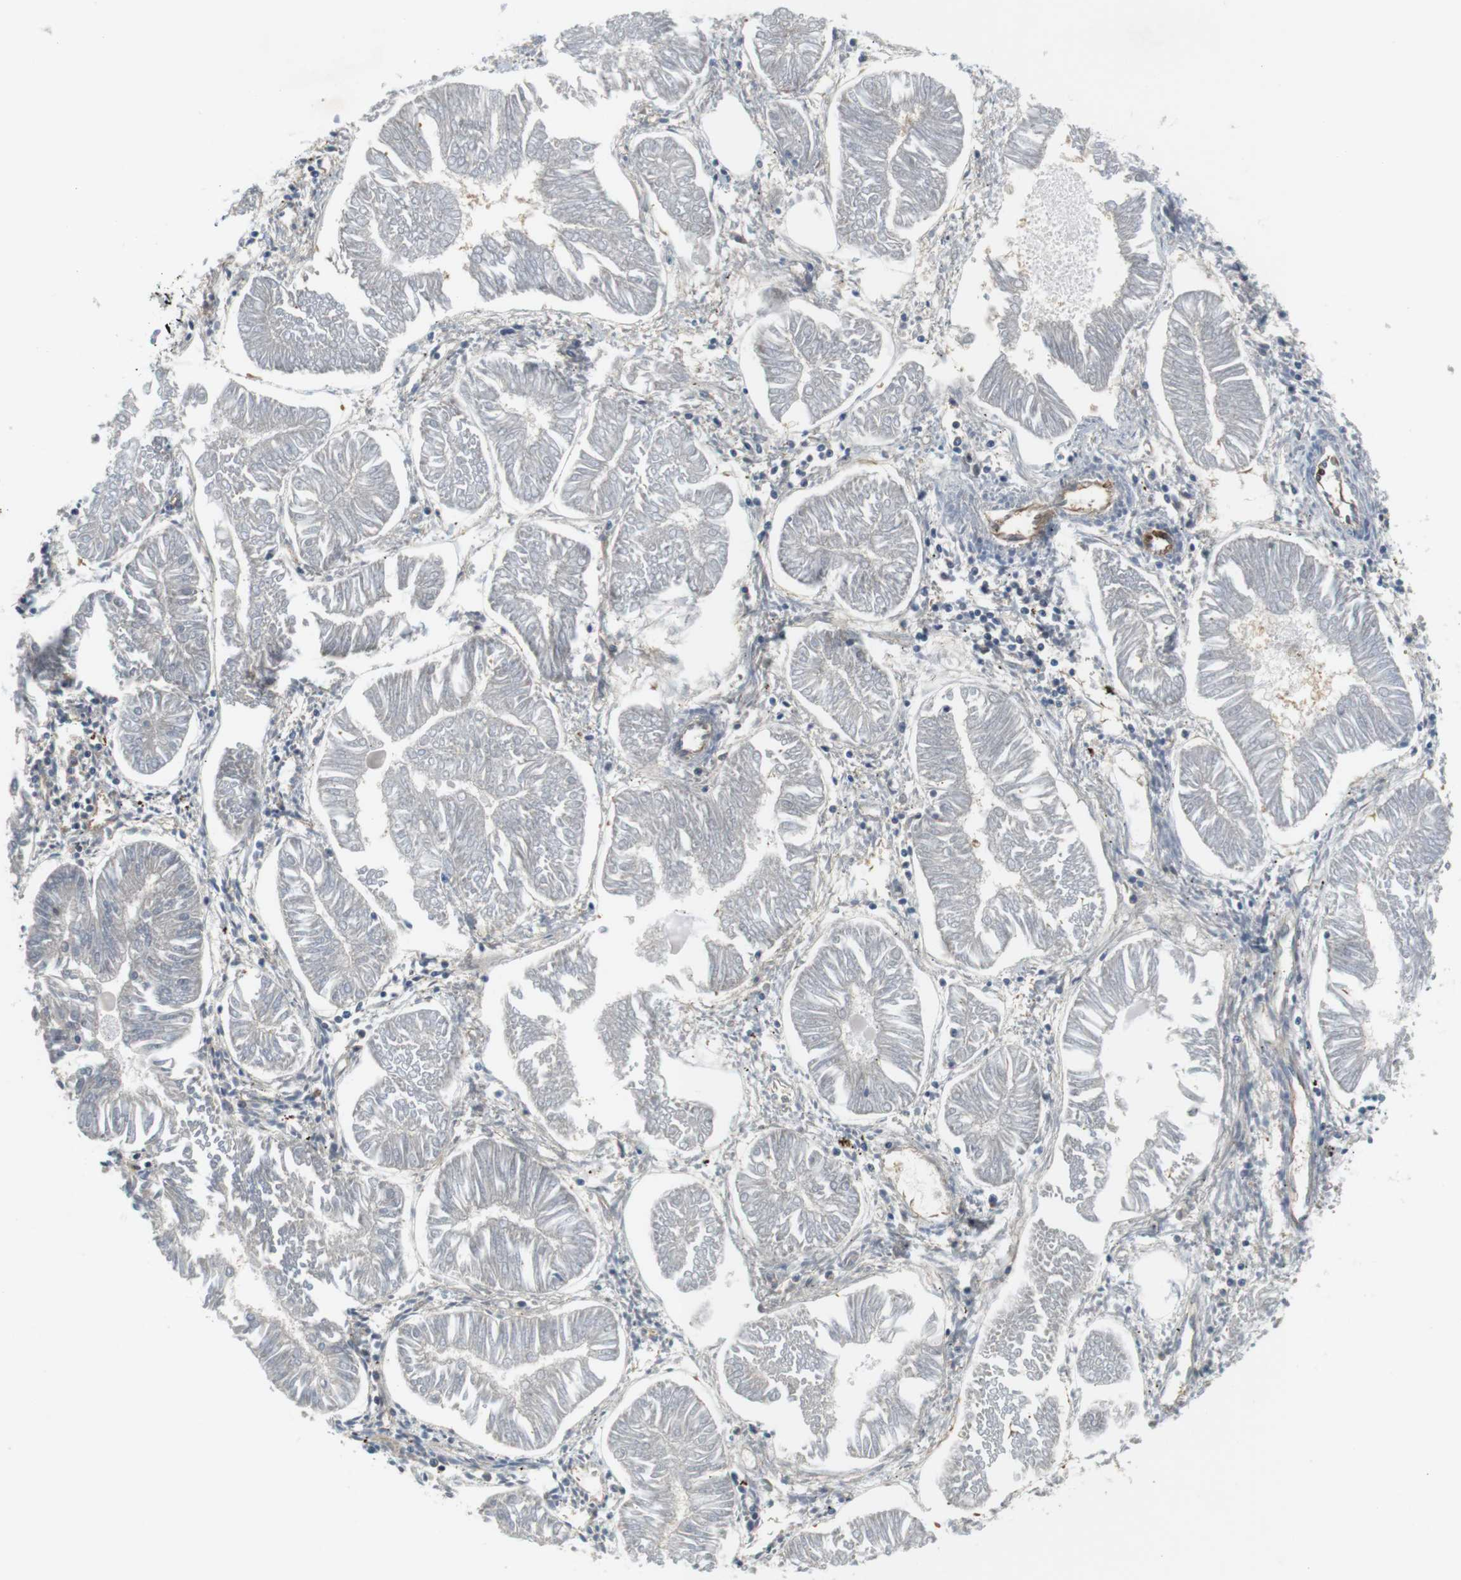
{"staining": {"intensity": "negative", "quantity": "none", "location": "none"}, "tissue": "endometrial cancer", "cell_type": "Tumor cells", "image_type": "cancer", "snomed": [{"axis": "morphology", "description": "Adenocarcinoma, NOS"}, {"axis": "topography", "description": "Endometrium"}], "caption": "This is an immunohistochemistry (IHC) photomicrograph of adenocarcinoma (endometrial). There is no expression in tumor cells.", "gene": "SH3GLB1", "patient": {"sex": "female", "age": 53}}